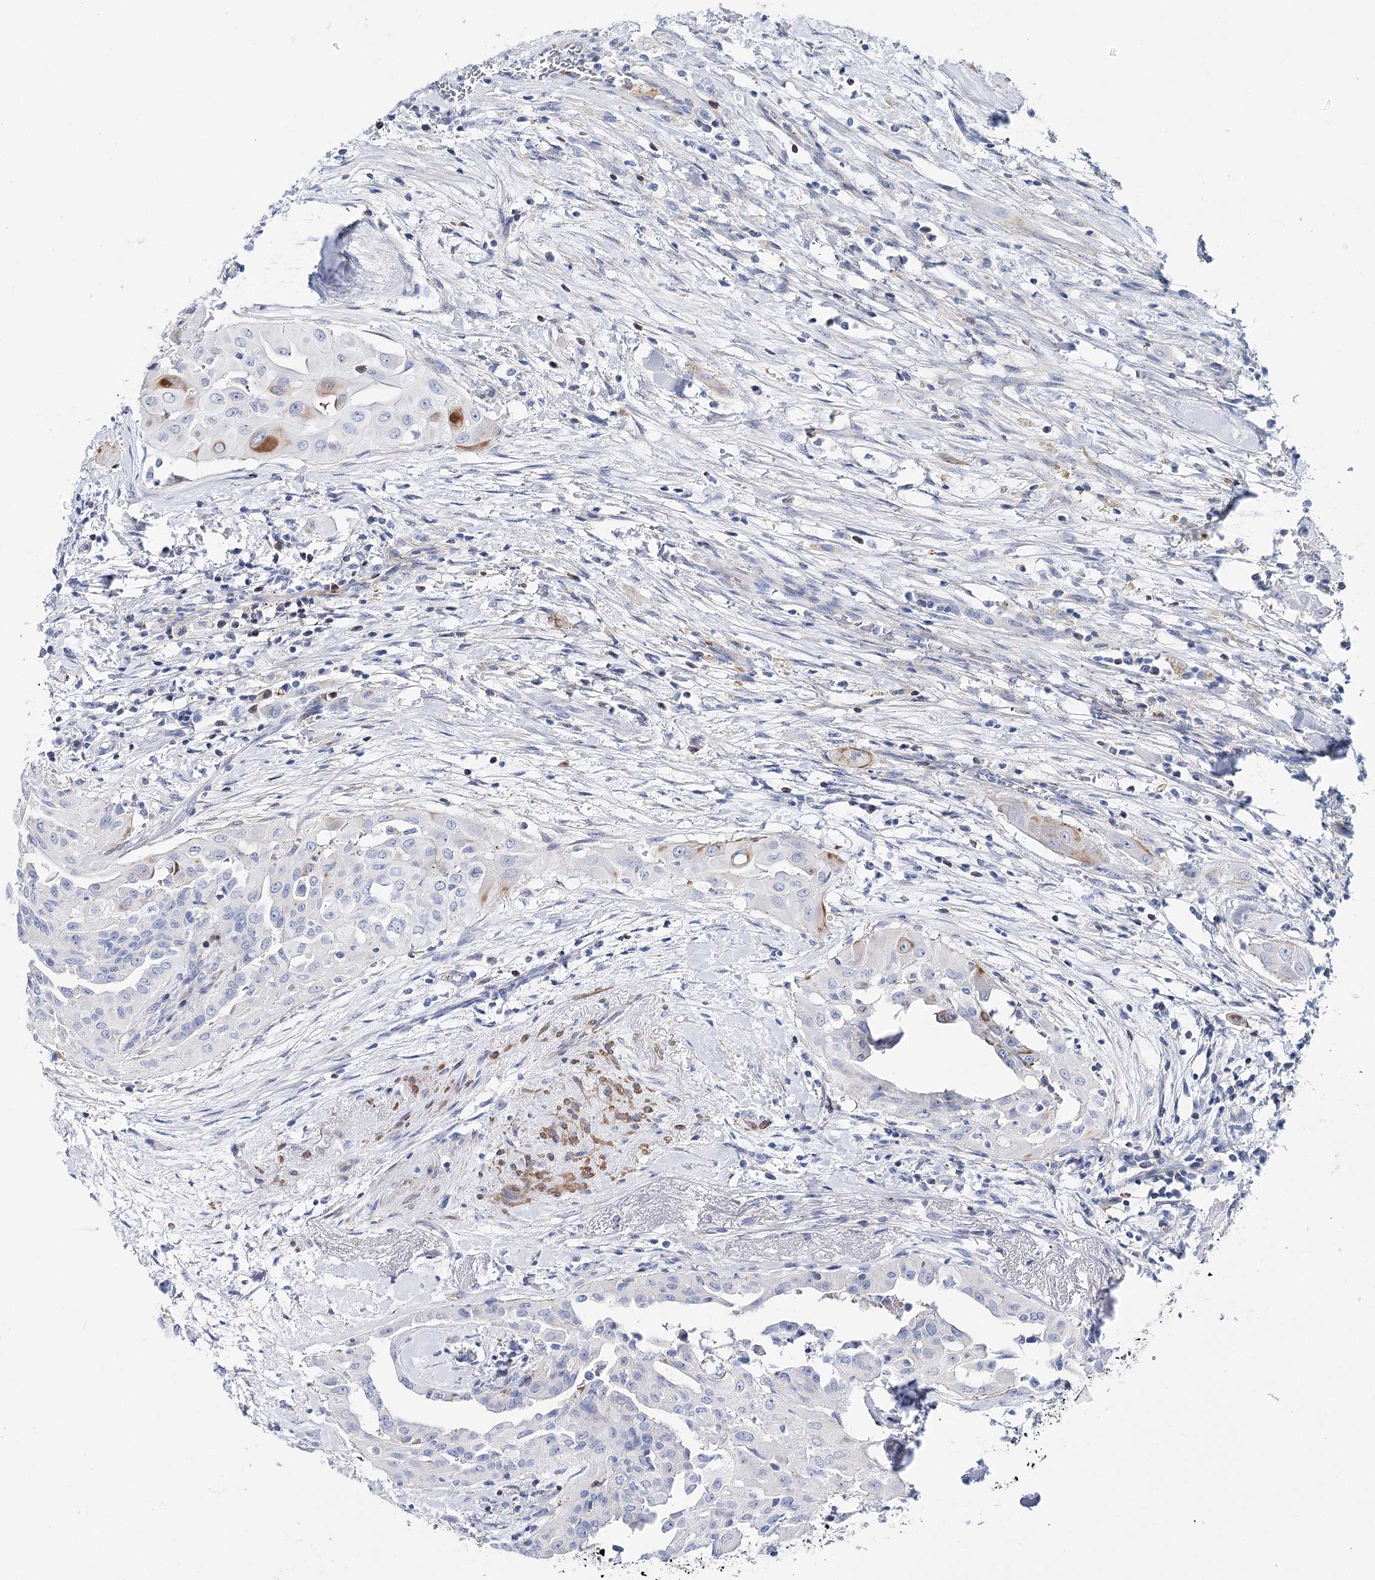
{"staining": {"intensity": "strong", "quantity": "<25%", "location": "cytoplasmic/membranous"}, "tissue": "thyroid cancer", "cell_type": "Tumor cells", "image_type": "cancer", "snomed": [{"axis": "morphology", "description": "Papillary adenocarcinoma, NOS"}, {"axis": "topography", "description": "Thyroid gland"}], "caption": "The immunohistochemical stain shows strong cytoplasmic/membranous expression in tumor cells of papillary adenocarcinoma (thyroid) tissue.", "gene": "ANKRD23", "patient": {"sex": "female", "age": 59}}